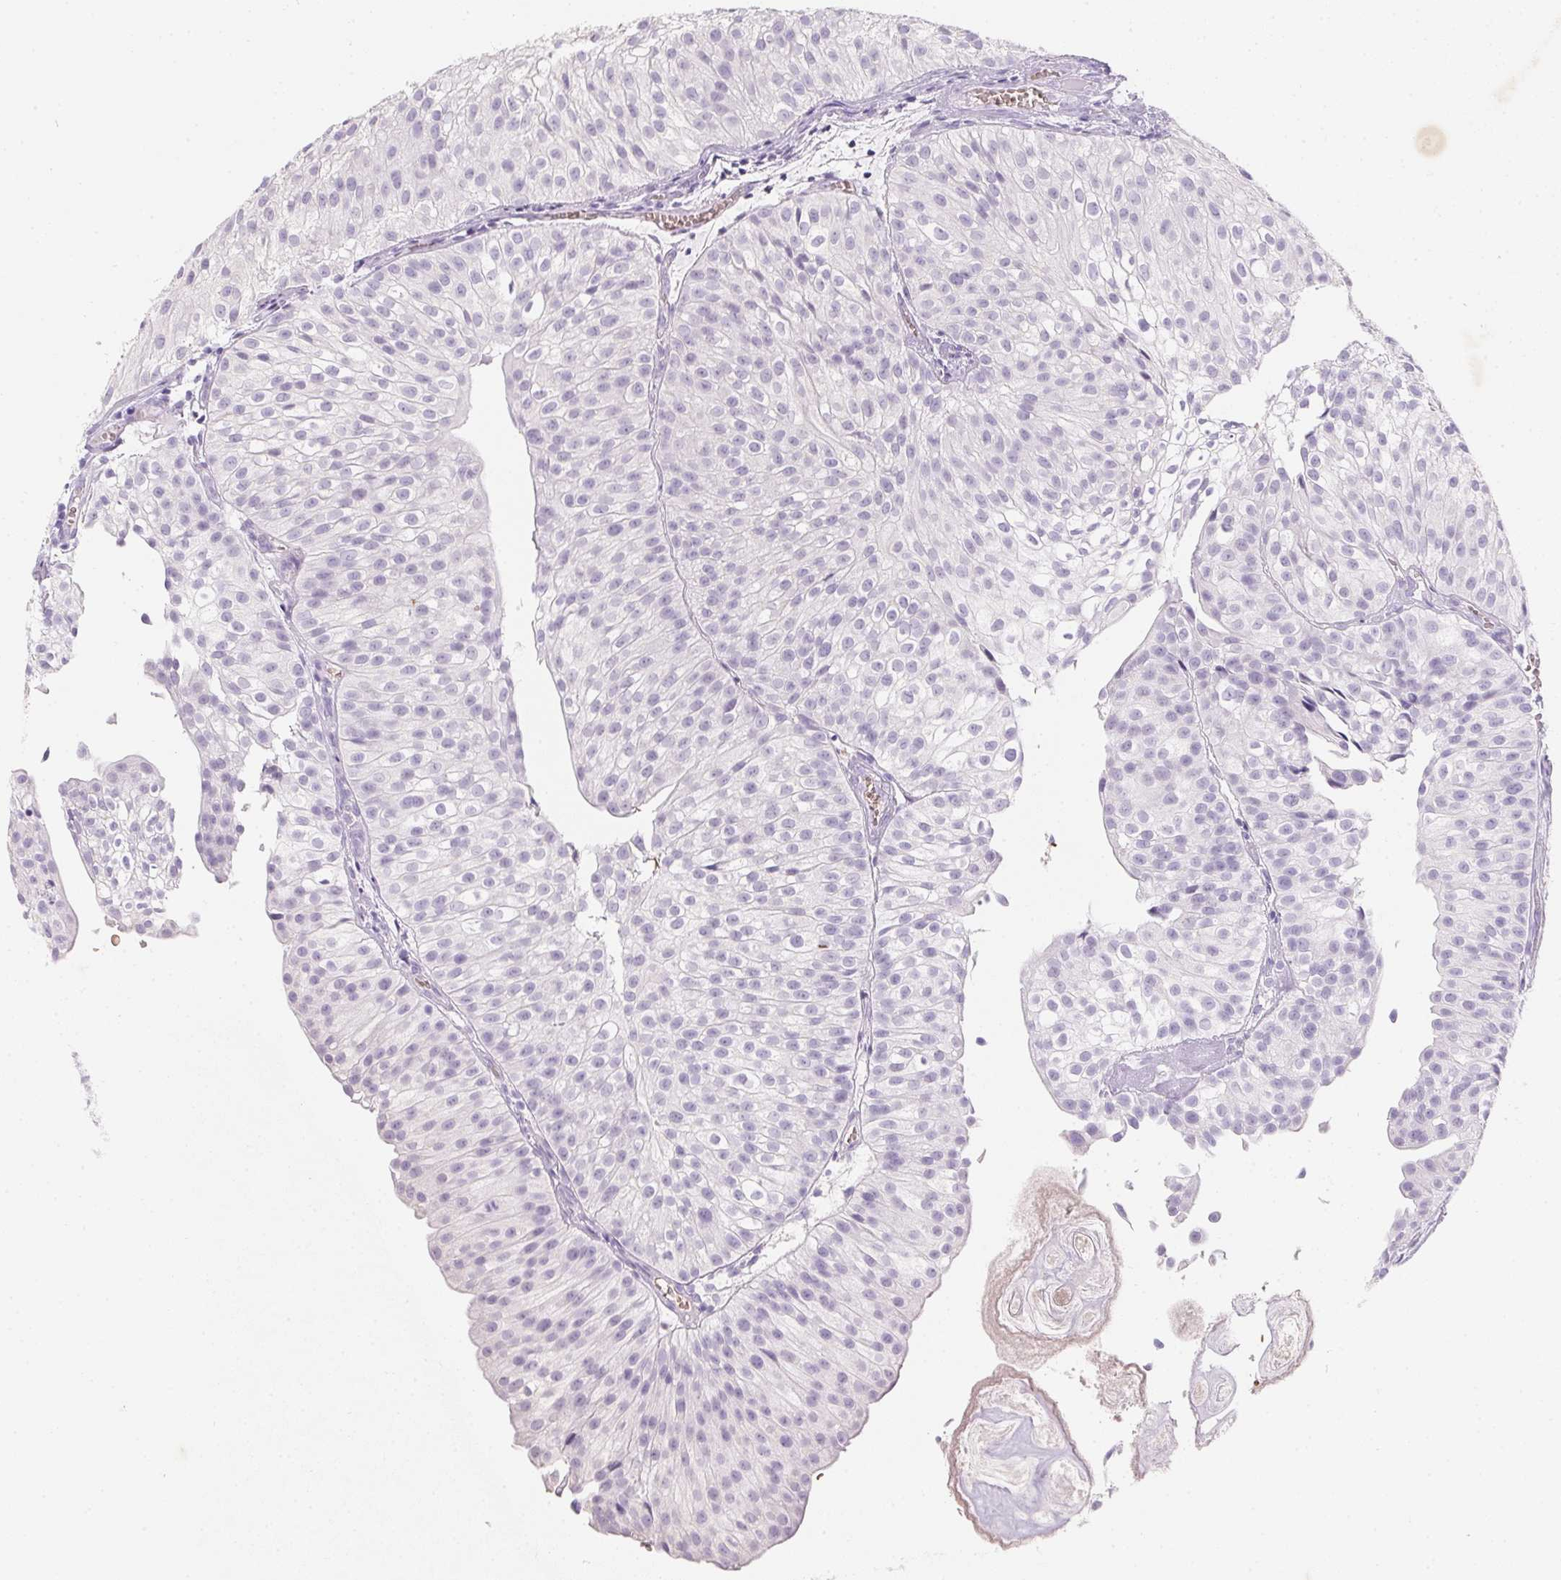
{"staining": {"intensity": "negative", "quantity": "none", "location": "none"}, "tissue": "urothelial cancer", "cell_type": "Tumor cells", "image_type": "cancer", "snomed": [{"axis": "morphology", "description": "Urothelial carcinoma, Low grade"}, {"axis": "topography", "description": "Urinary bladder"}], "caption": "A histopathology image of human urothelial cancer is negative for staining in tumor cells. Nuclei are stained in blue.", "gene": "DCD", "patient": {"sex": "male", "age": 70}}